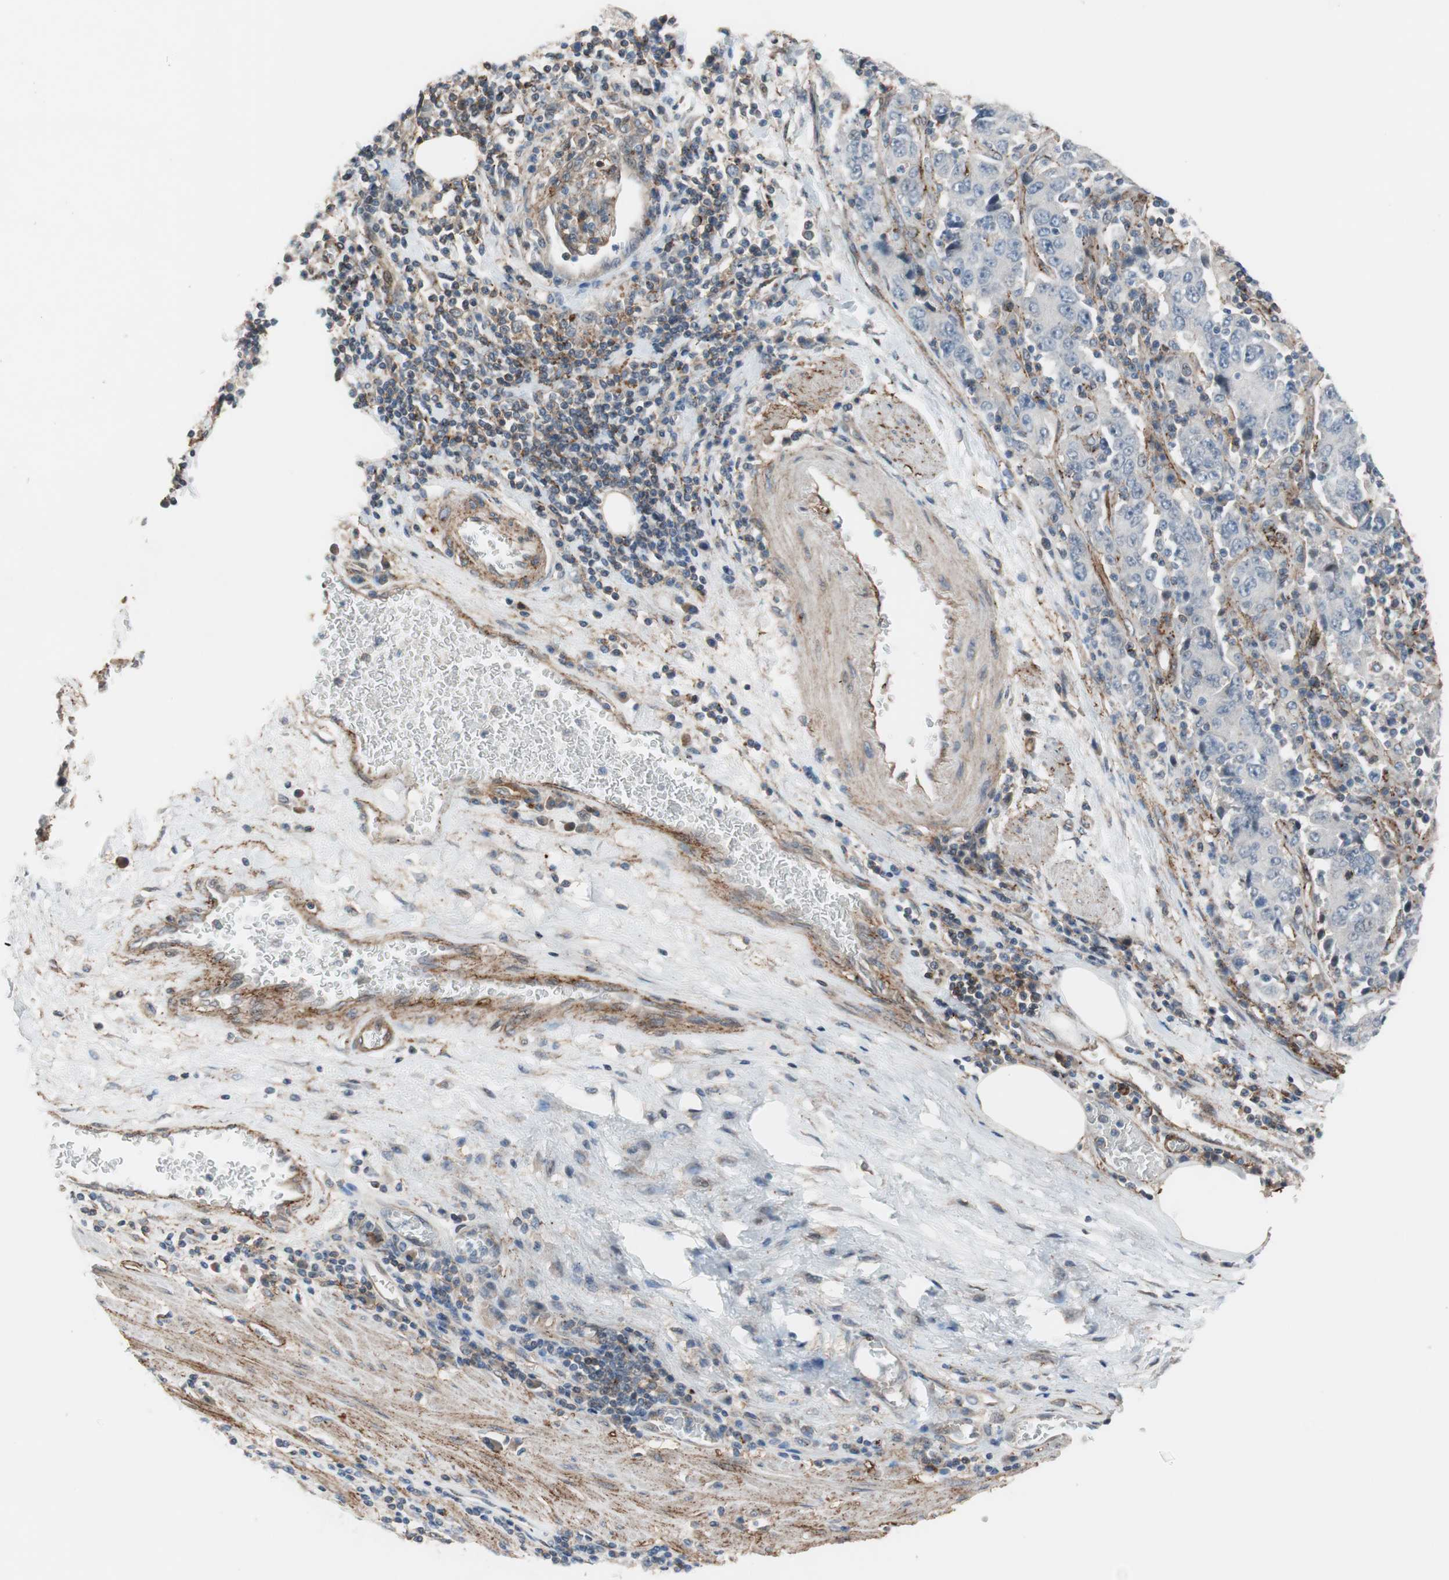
{"staining": {"intensity": "negative", "quantity": "none", "location": "none"}, "tissue": "stomach cancer", "cell_type": "Tumor cells", "image_type": "cancer", "snomed": [{"axis": "morphology", "description": "Normal tissue, NOS"}, {"axis": "morphology", "description": "Adenocarcinoma, NOS"}, {"axis": "topography", "description": "Stomach, upper"}, {"axis": "topography", "description": "Stomach"}], "caption": "This is an immunohistochemistry (IHC) photomicrograph of human stomach cancer. There is no staining in tumor cells.", "gene": "GRHL1", "patient": {"sex": "male", "age": 59}}